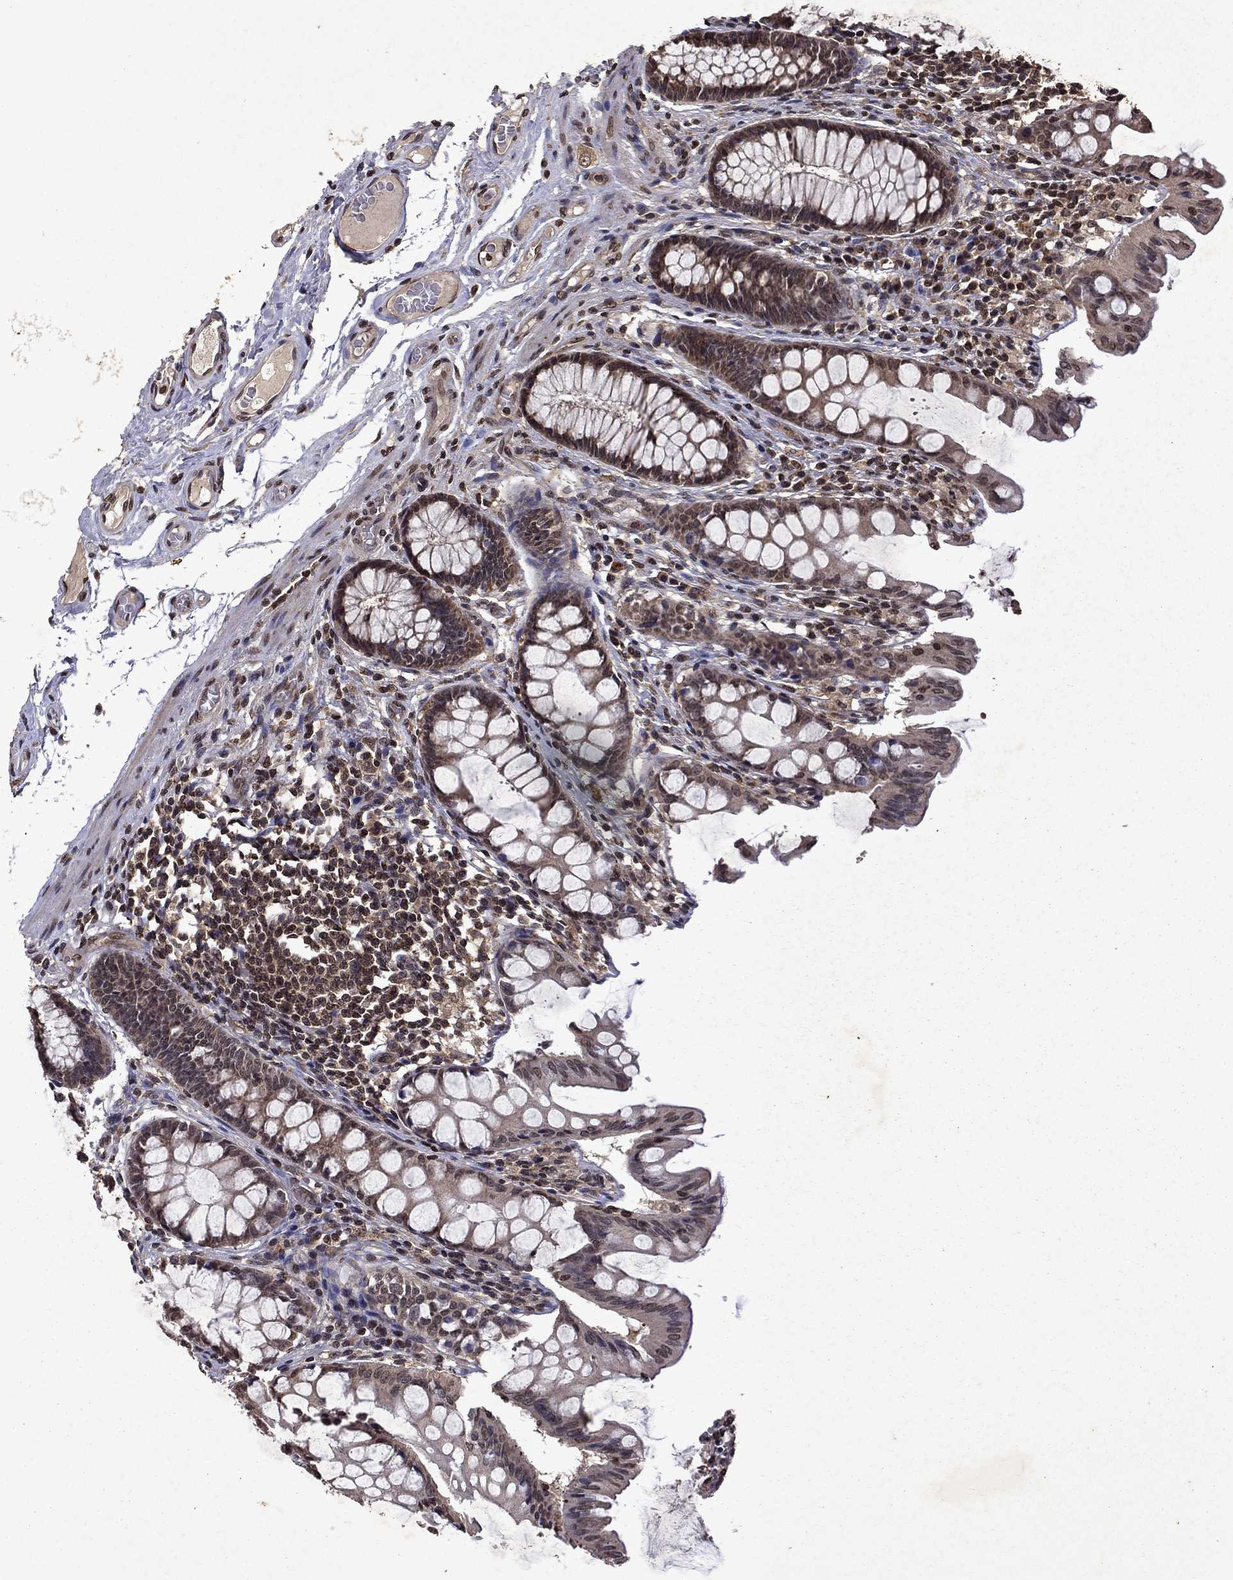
{"staining": {"intensity": "strong", "quantity": "25%-75%", "location": "nuclear"}, "tissue": "colon", "cell_type": "Endothelial cells", "image_type": "normal", "snomed": [{"axis": "morphology", "description": "Normal tissue, NOS"}, {"axis": "topography", "description": "Colon"}], "caption": "A brown stain shows strong nuclear staining of a protein in endothelial cells of benign colon. The staining is performed using DAB (3,3'-diaminobenzidine) brown chromogen to label protein expression. The nuclei are counter-stained blue using hematoxylin.", "gene": "PIN4", "patient": {"sex": "female", "age": 65}}